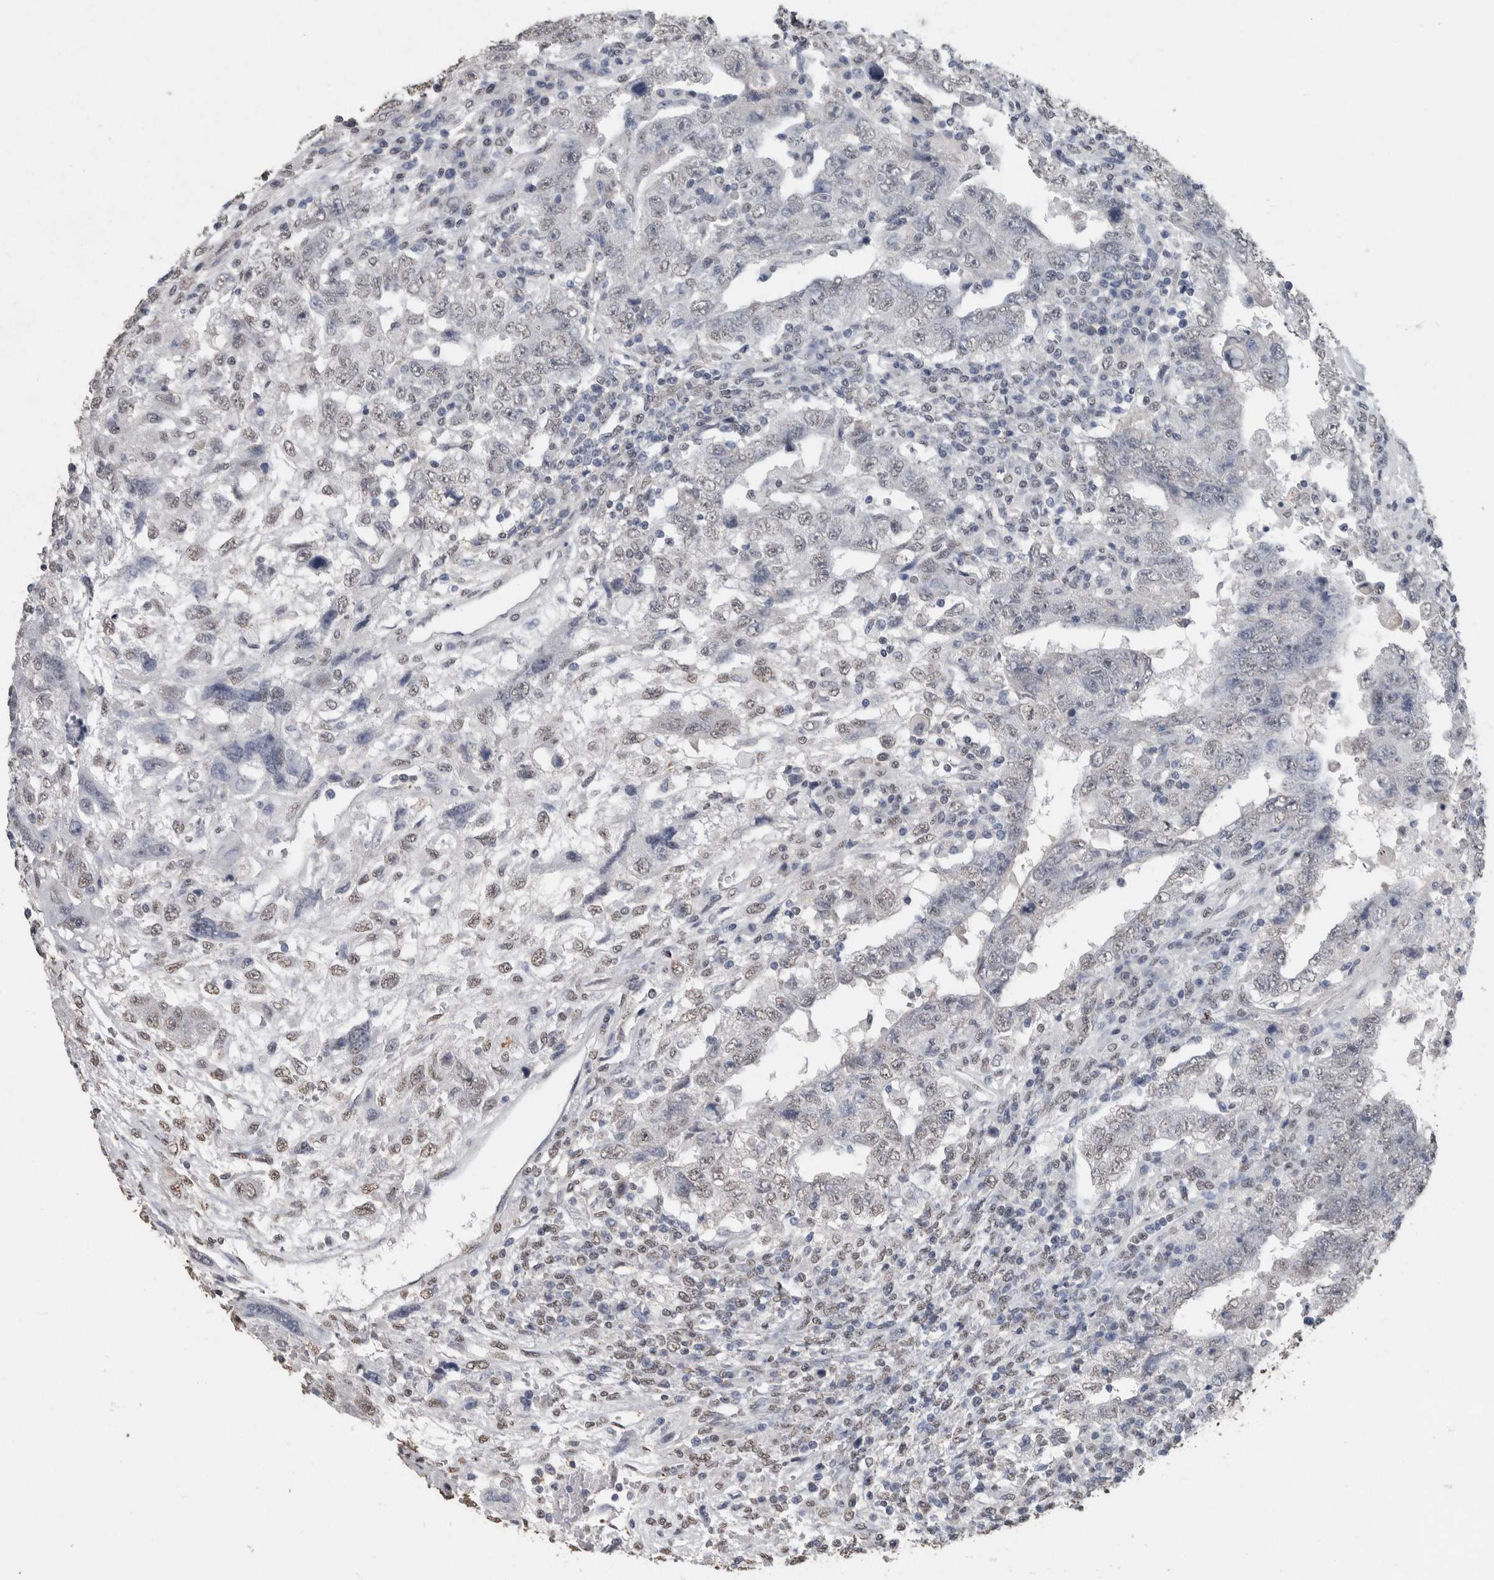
{"staining": {"intensity": "negative", "quantity": "none", "location": "none"}, "tissue": "testis cancer", "cell_type": "Tumor cells", "image_type": "cancer", "snomed": [{"axis": "morphology", "description": "Carcinoma, Embryonal, NOS"}, {"axis": "topography", "description": "Testis"}], "caption": "Tumor cells are negative for protein expression in human embryonal carcinoma (testis).", "gene": "LTBP1", "patient": {"sex": "male", "age": 26}}